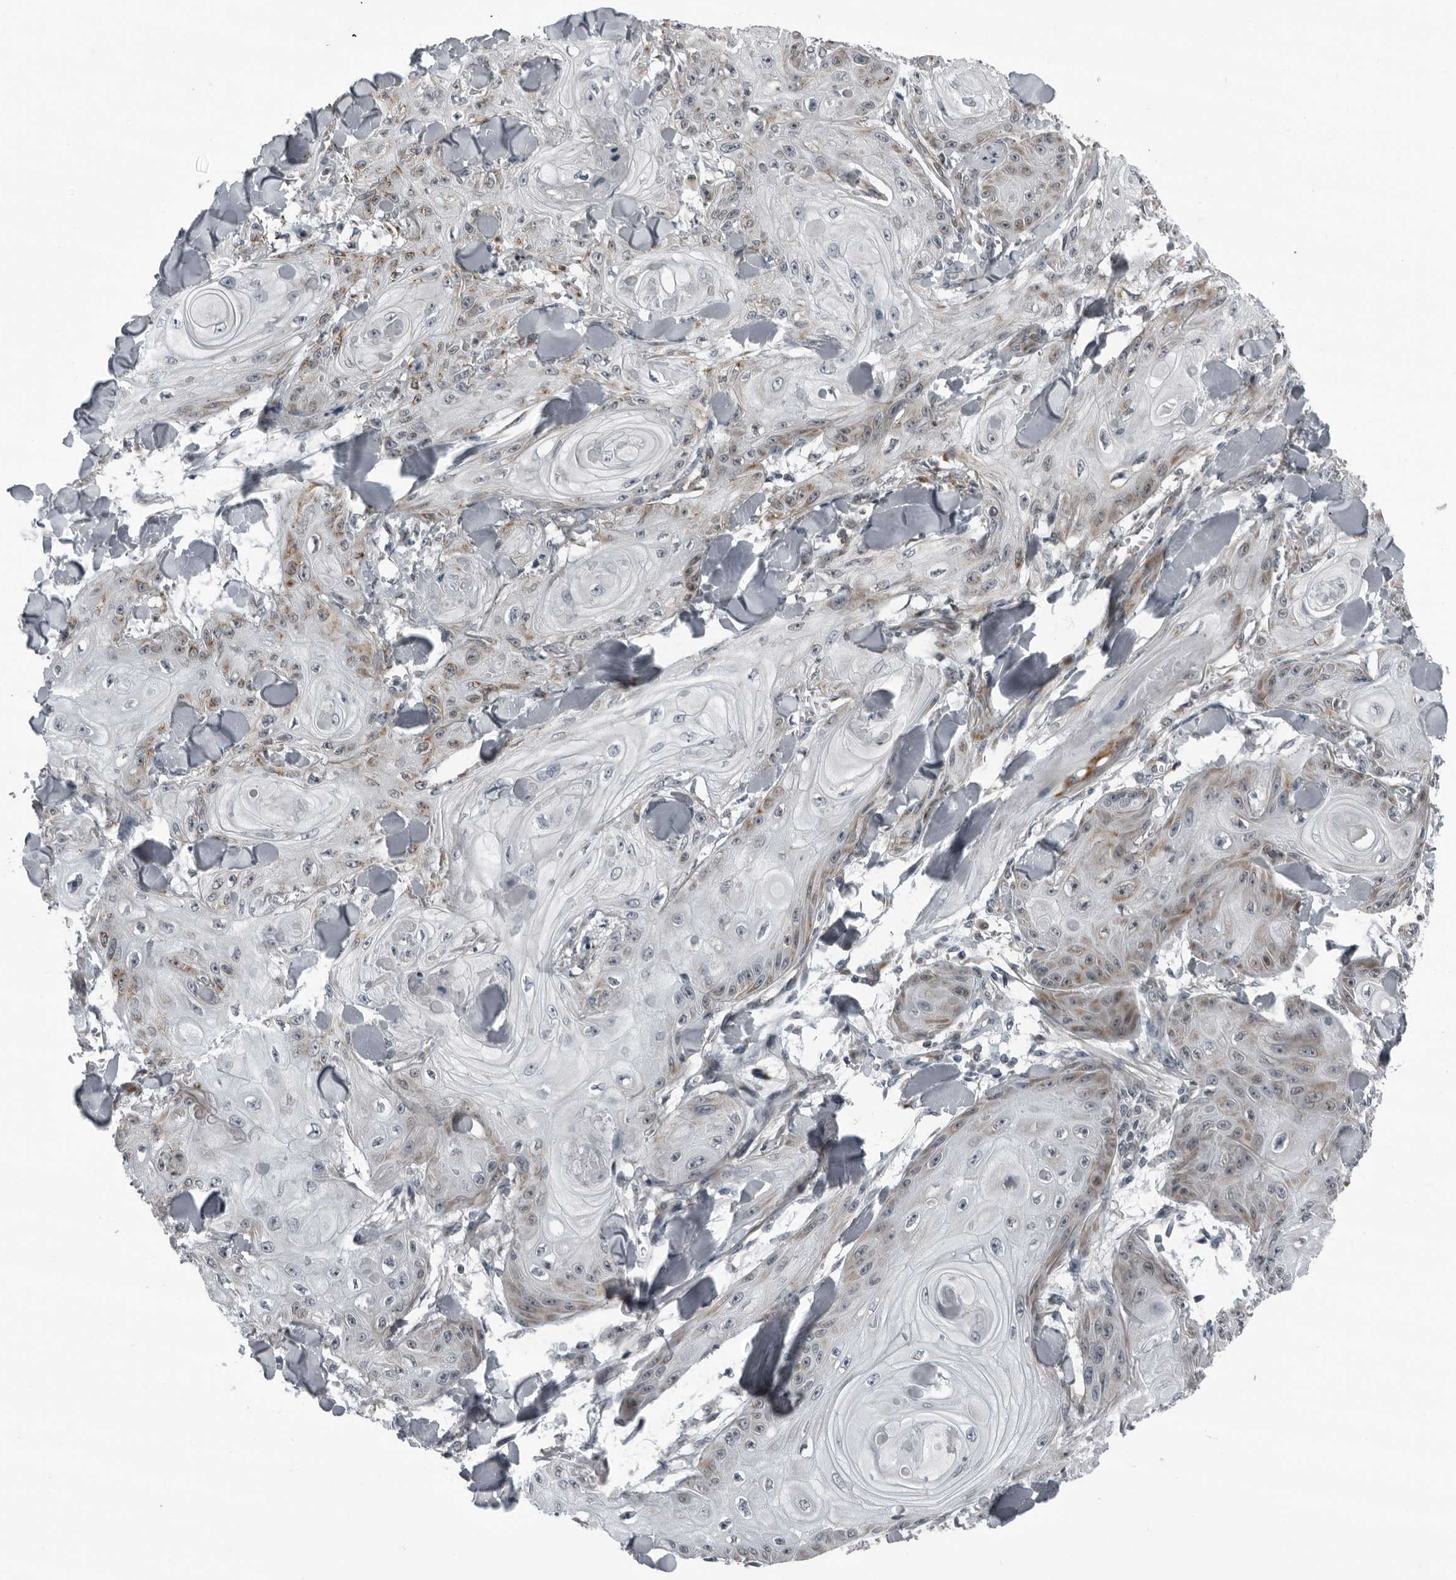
{"staining": {"intensity": "weak", "quantity": "25%-75%", "location": "cytoplasmic/membranous"}, "tissue": "skin cancer", "cell_type": "Tumor cells", "image_type": "cancer", "snomed": [{"axis": "morphology", "description": "Squamous cell carcinoma, NOS"}, {"axis": "topography", "description": "Skin"}], "caption": "There is low levels of weak cytoplasmic/membranous positivity in tumor cells of skin cancer, as demonstrated by immunohistochemical staining (brown color).", "gene": "RTCA", "patient": {"sex": "male", "age": 74}}